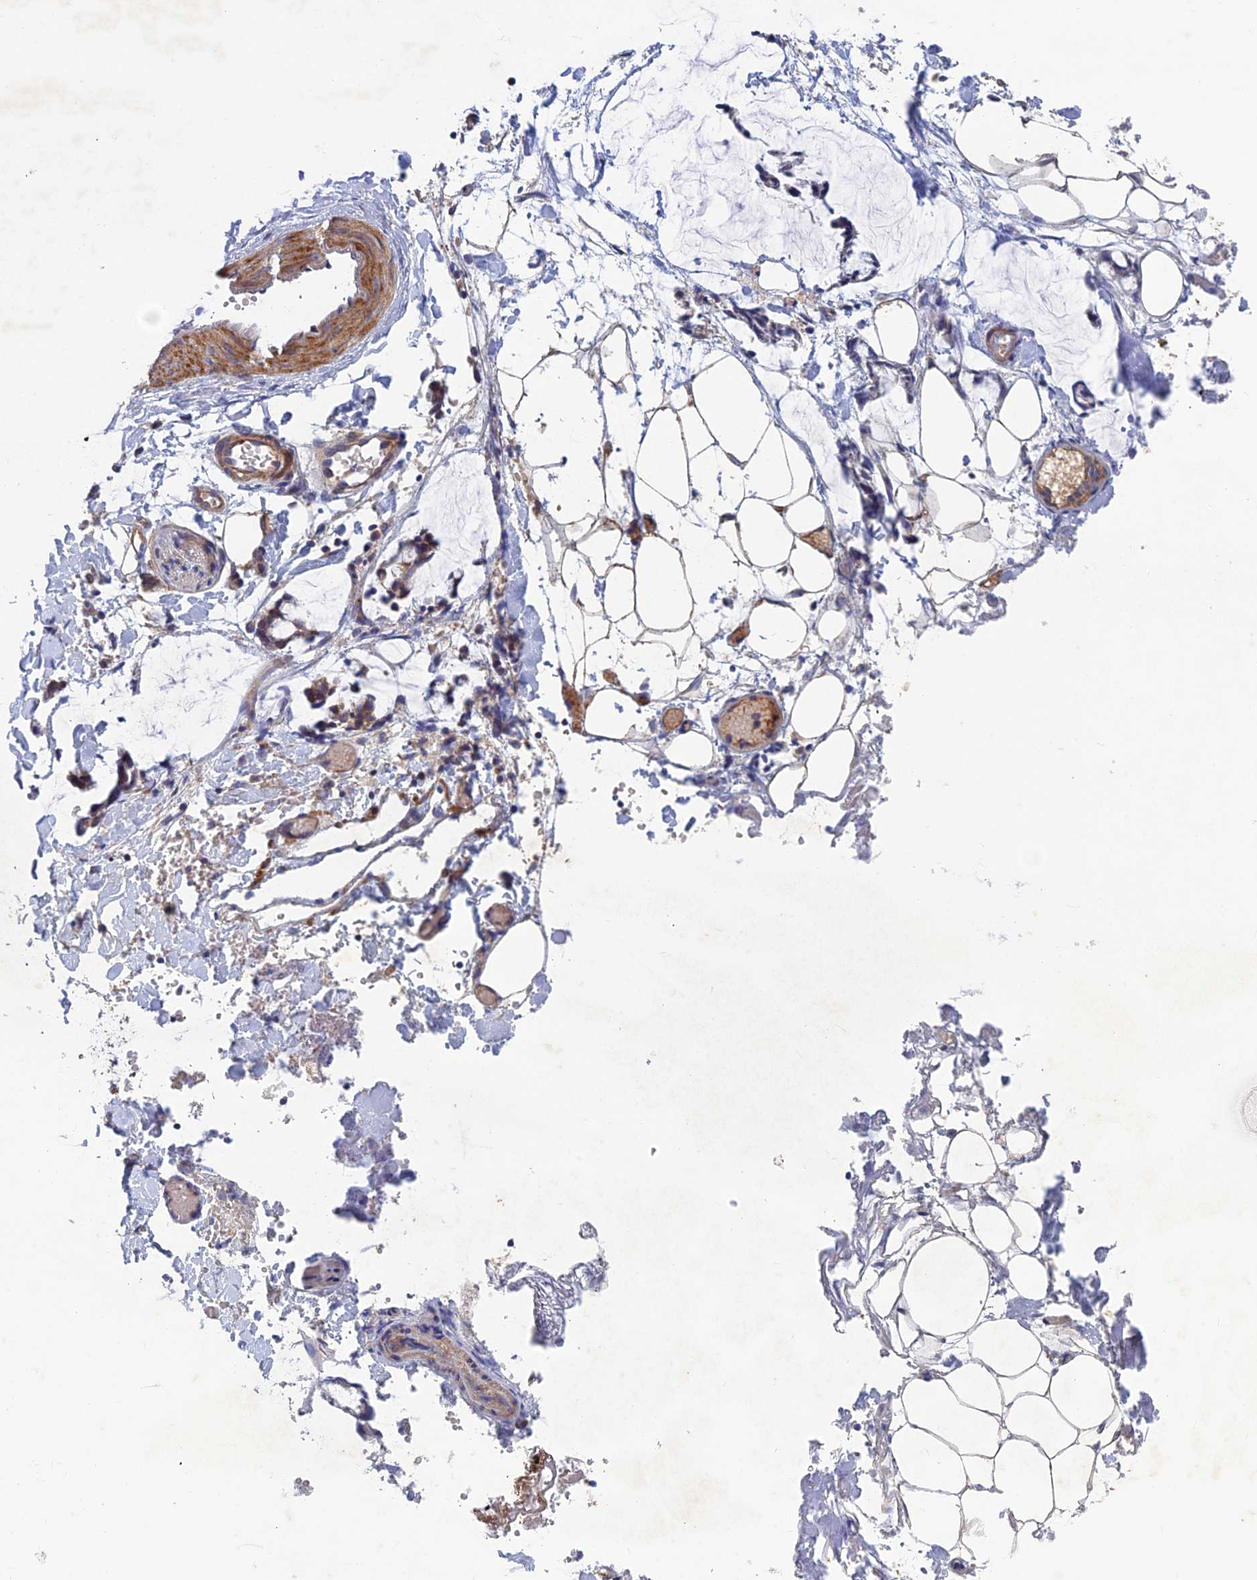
{"staining": {"intensity": "negative", "quantity": "none", "location": "none"}, "tissue": "adipose tissue", "cell_type": "Adipocytes", "image_type": "normal", "snomed": [{"axis": "morphology", "description": "Normal tissue, NOS"}, {"axis": "morphology", "description": "Adenocarcinoma, NOS"}, {"axis": "topography", "description": "Smooth muscle"}, {"axis": "topography", "description": "Colon"}], "caption": "There is no significant staining in adipocytes of adipose tissue. Brightfield microscopy of IHC stained with DAB (3,3'-diaminobenzidine) (brown) and hematoxylin (blue), captured at high magnification.", "gene": "NCAPG", "patient": {"sex": "male", "age": 14}}